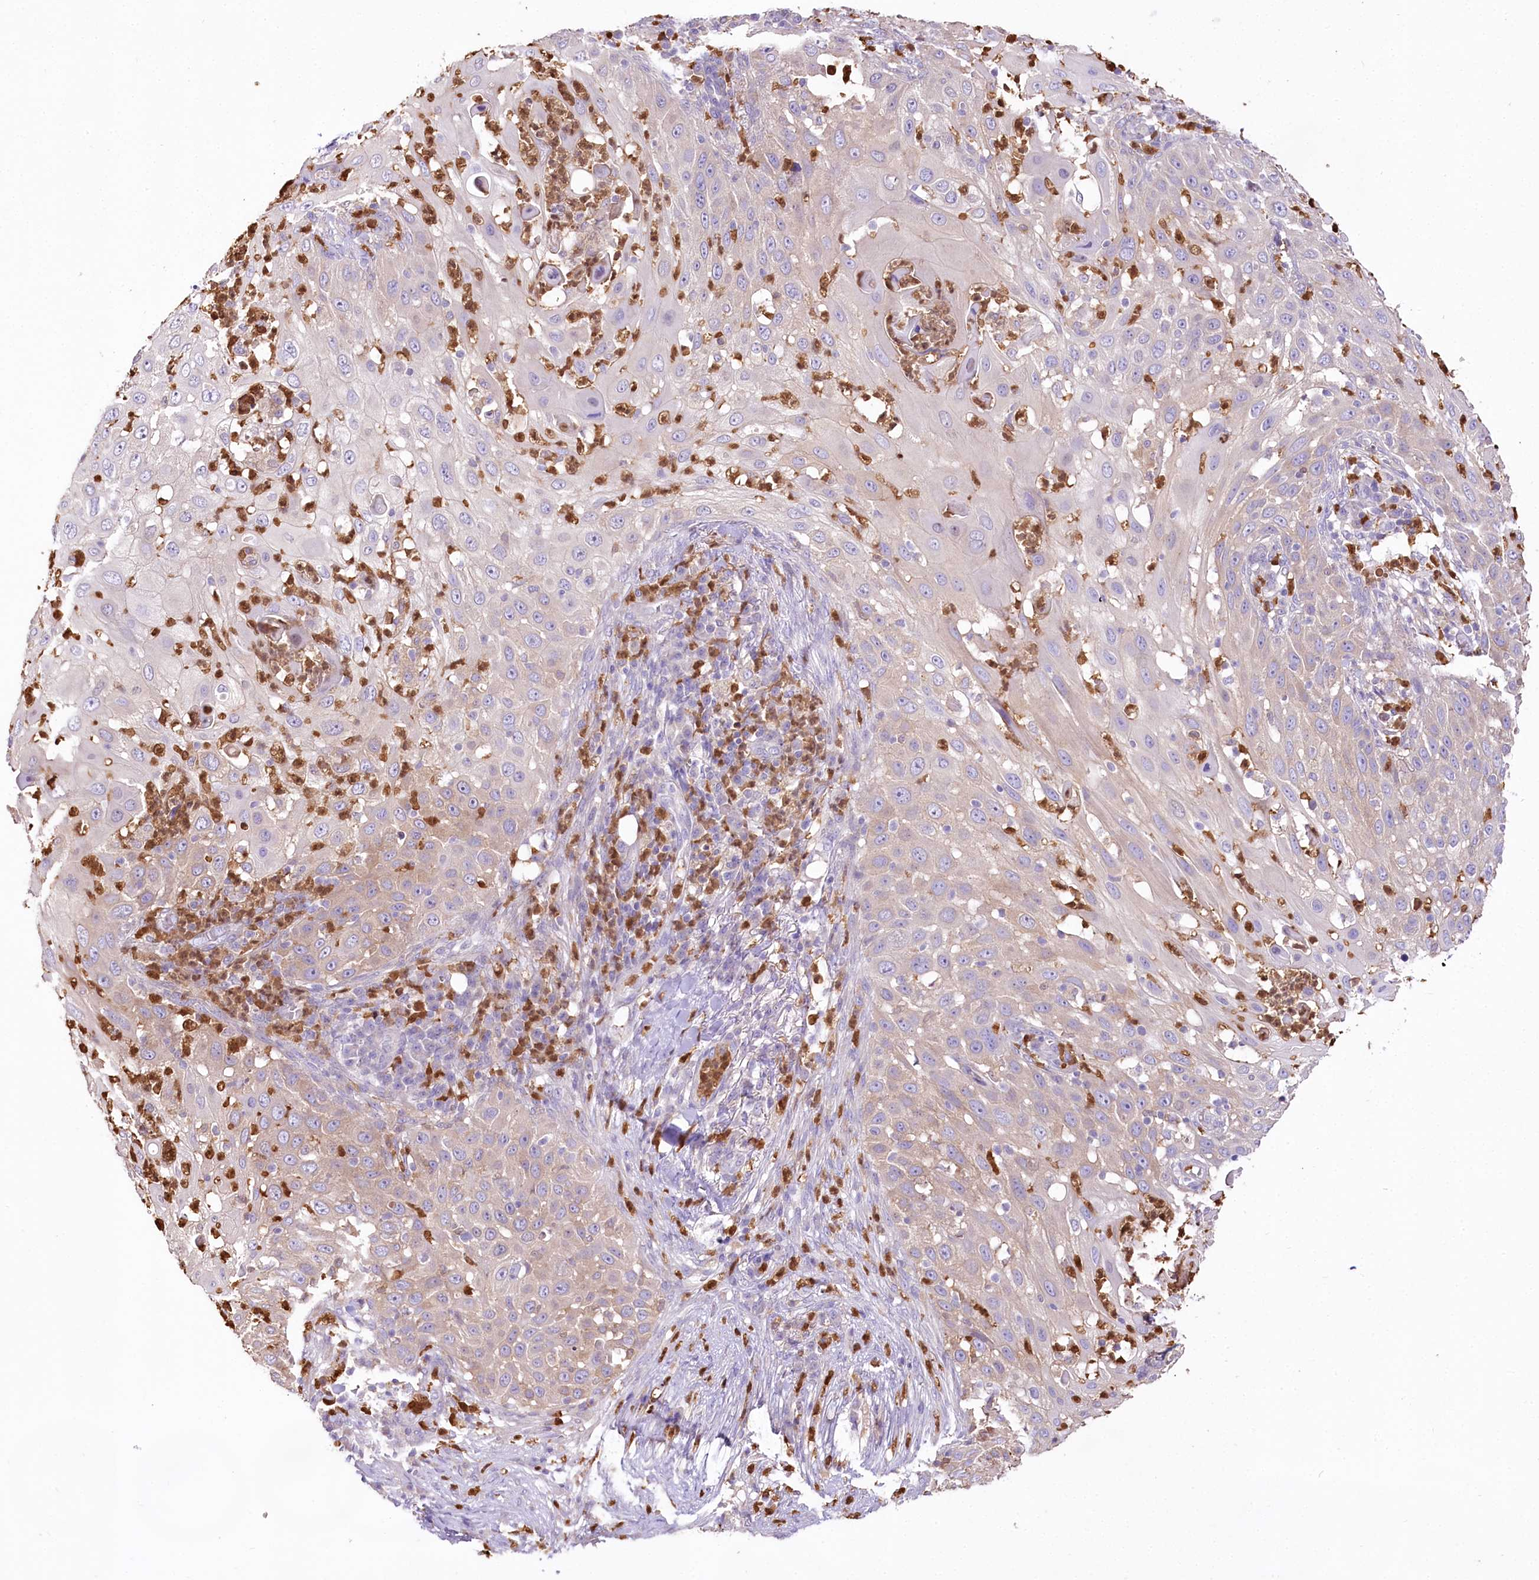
{"staining": {"intensity": "weak", "quantity": "25%-75%", "location": "cytoplasmic/membranous"}, "tissue": "skin cancer", "cell_type": "Tumor cells", "image_type": "cancer", "snomed": [{"axis": "morphology", "description": "Squamous cell carcinoma, NOS"}, {"axis": "topography", "description": "Skin"}], "caption": "IHC (DAB) staining of human skin cancer shows weak cytoplasmic/membranous protein staining in approximately 25%-75% of tumor cells. The protein of interest is stained brown, and the nuclei are stained in blue (DAB IHC with brightfield microscopy, high magnification).", "gene": "DPYD", "patient": {"sex": "female", "age": 44}}